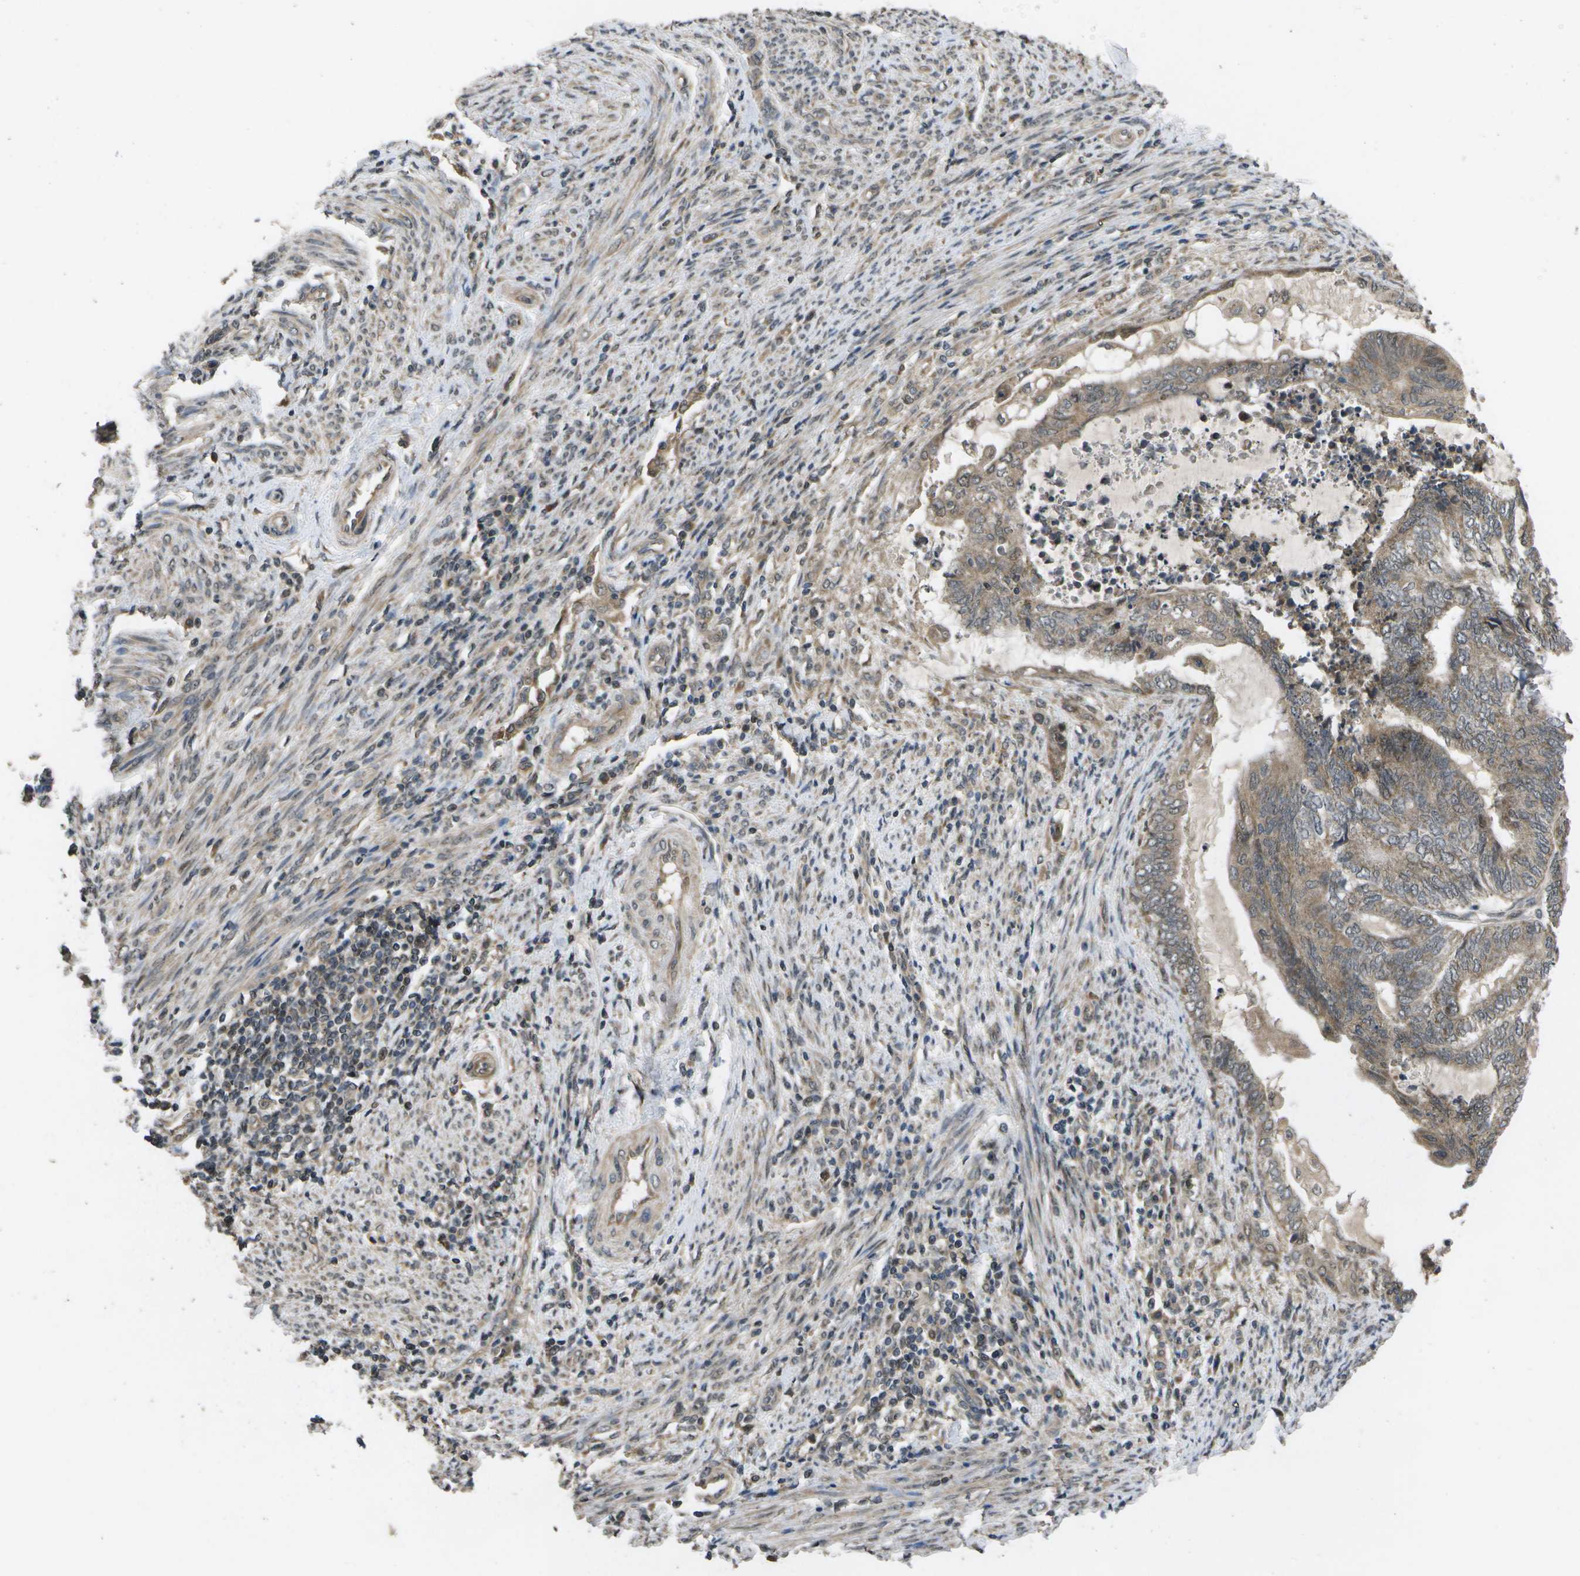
{"staining": {"intensity": "moderate", "quantity": ">75%", "location": "cytoplasmic/membranous"}, "tissue": "endometrial cancer", "cell_type": "Tumor cells", "image_type": "cancer", "snomed": [{"axis": "morphology", "description": "Adenocarcinoma, NOS"}, {"axis": "topography", "description": "Uterus"}, {"axis": "topography", "description": "Endometrium"}], "caption": "Immunohistochemical staining of endometrial adenocarcinoma displays medium levels of moderate cytoplasmic/membranous expression in about >75% of tumor cells. (DAB (3,3'-diaminobenzidine) IHC, brown staining for protein, blue staining for nuclei).", "gene": "ALAS1", "patient": {"sex": "female", "age": 70}}